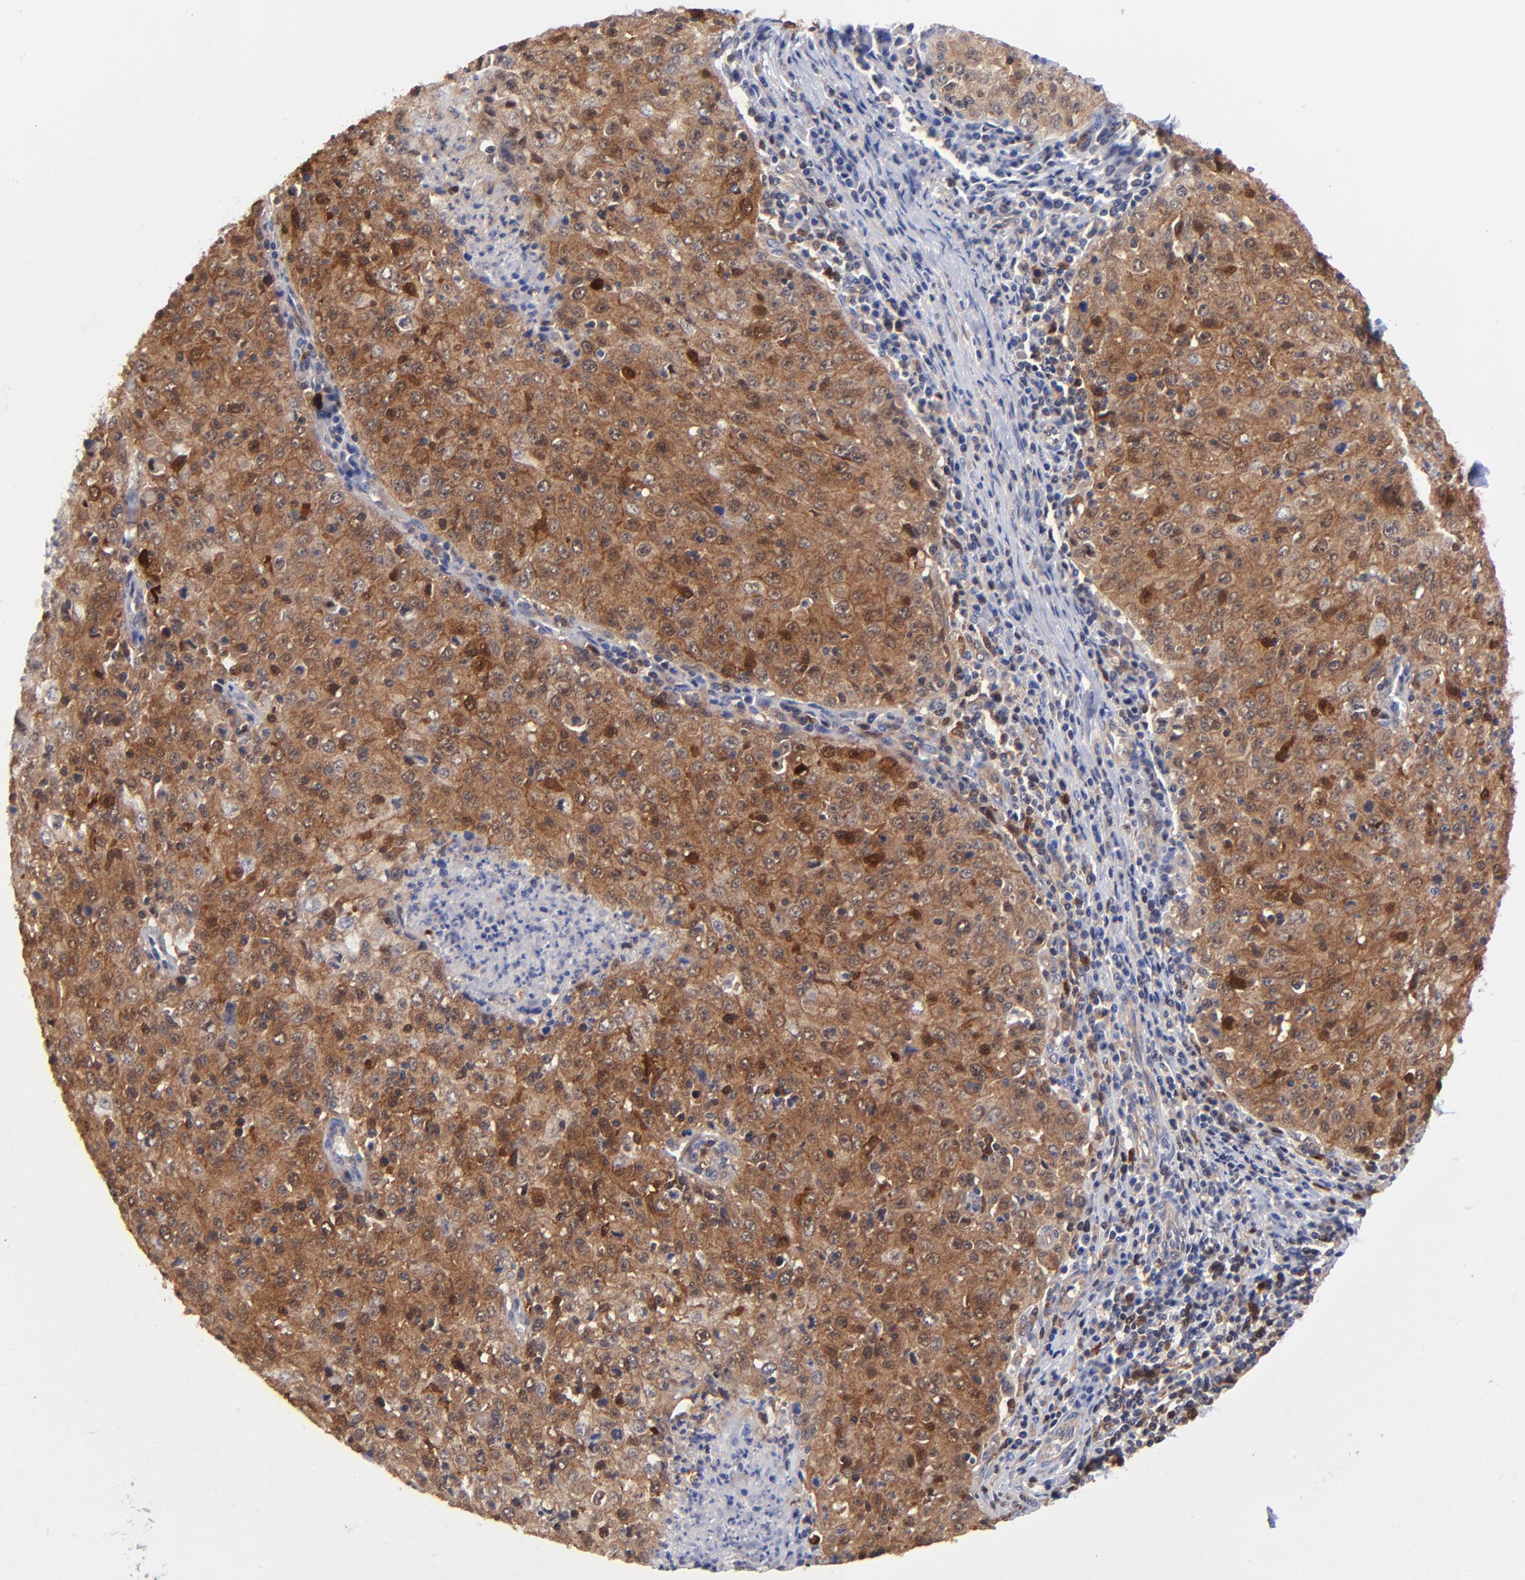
{"staining": {"intensity": "moderate", "quantity": ">75%", "location": "cytoplasmic/membranous,nuclear"}, "tissue": "cervical cancer", "cell_type": "Tumor cells", "image_type": "cancer", "snomed": [{"axis": "morphology", "description": "Squamous cell carcinoma, NOS"}, {"axis": "topography", "description": "Cervix"}], "caption": "Tumor cells exhibit medium levels of moderate cytoplasmic/membranous and nuclear expression in about >75% of cells in human squamous cell carcinoma (cervical).", "gene": "DCTPP1", "patient": {"sex": "female", "age": 27}}